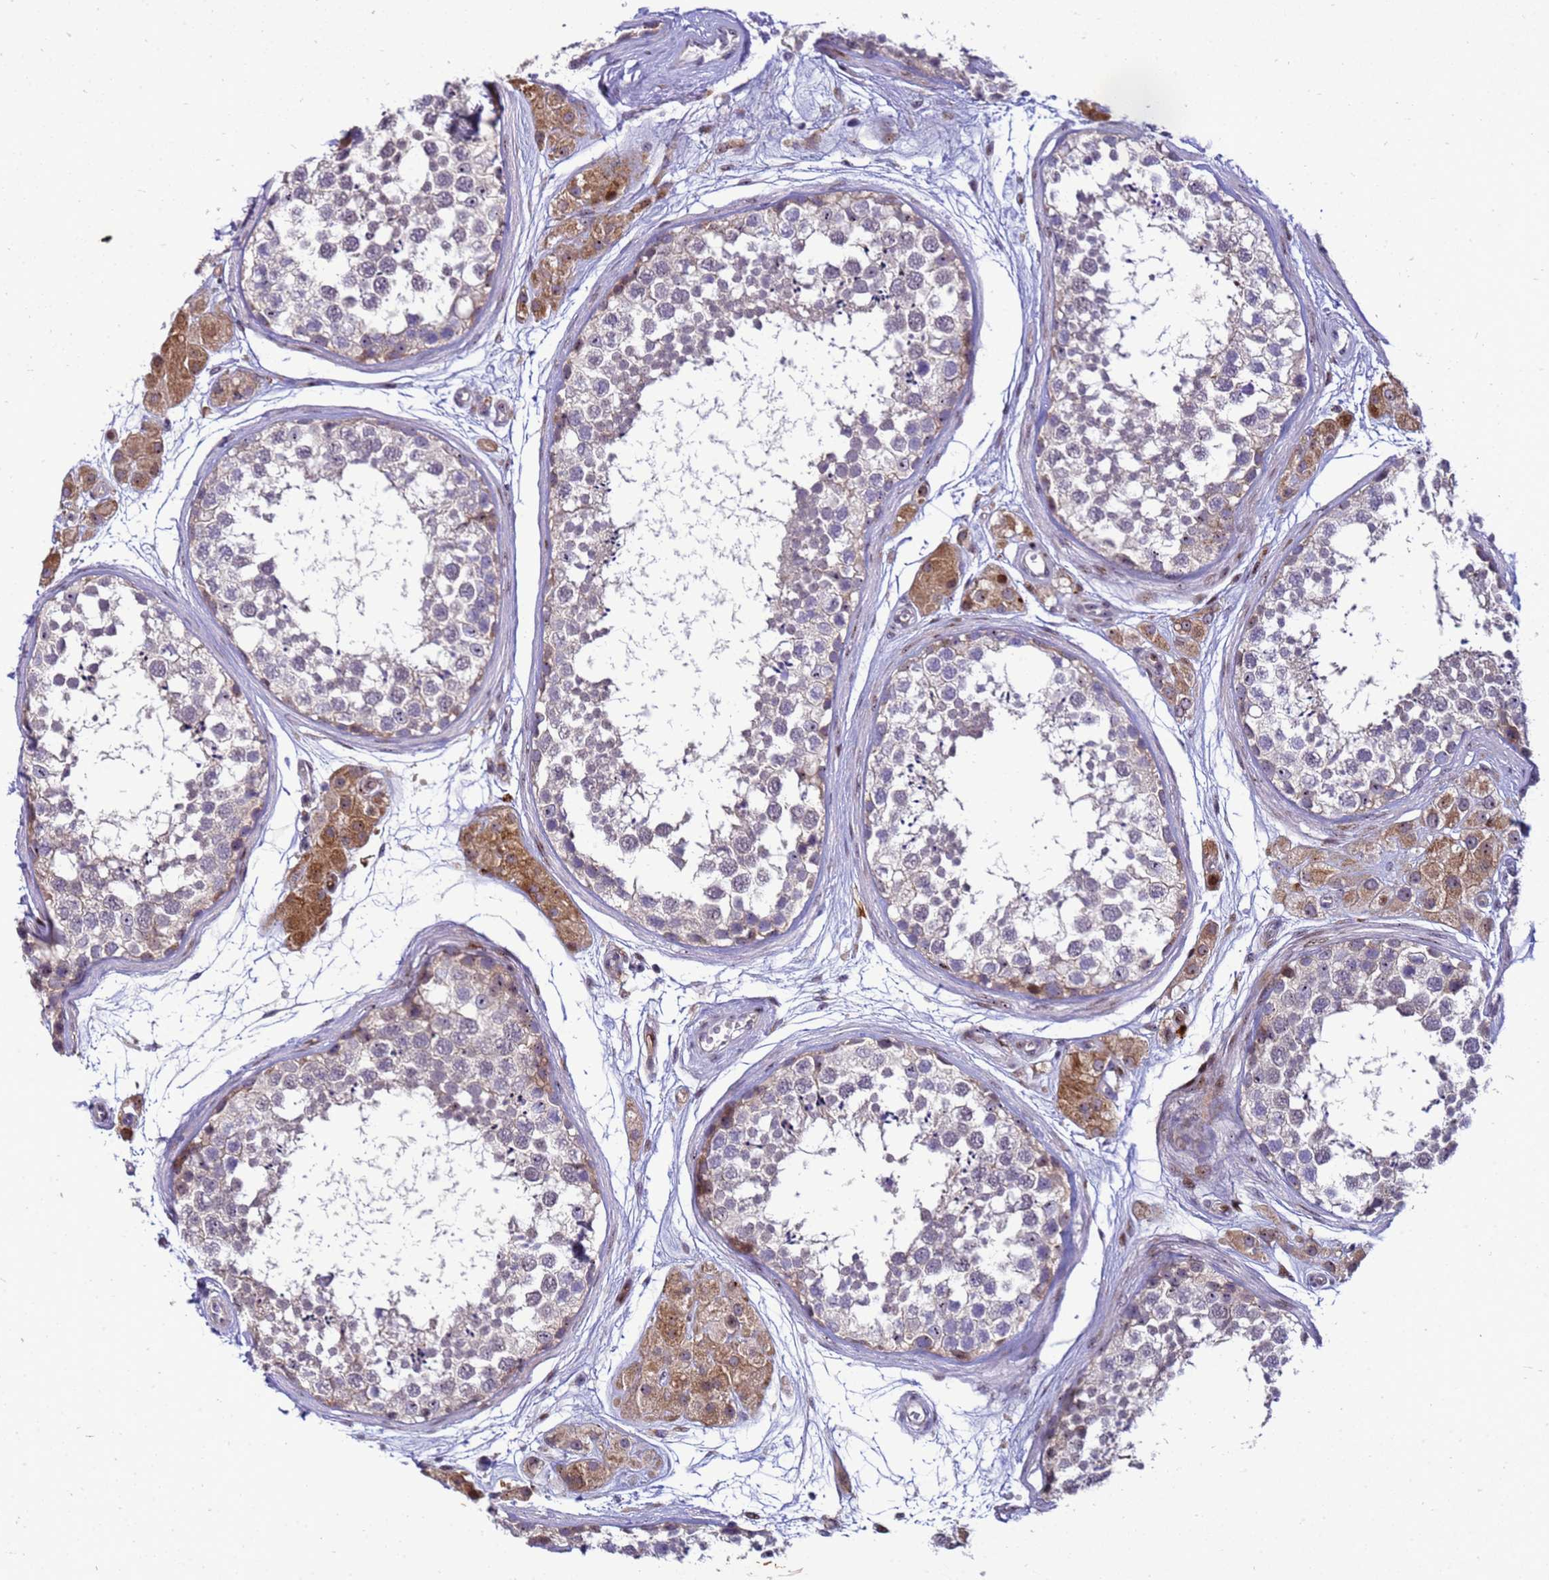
{"staining": {"intensity": "weak", "quantity": "<25%", "location": "cytoplasmic/membranous"}, "tissue": "testis", "cell_type": "Cells in seminiferous ducts", "image_type": "normal", "snomed": [{"axis": "morphology", "description": "Normal tissue, NOS"}, {"axis": "topography", "description": "Testis"}], "caption": "Immunohistochemistry (IHC) micrograph of normal human testis stained for a protein (brown), which displays no expression in cells in seminiferous ducts. Nuclei are stained in blue.", "gene": "RSPO1", "patient": {"sex": "male", "age": 56}}